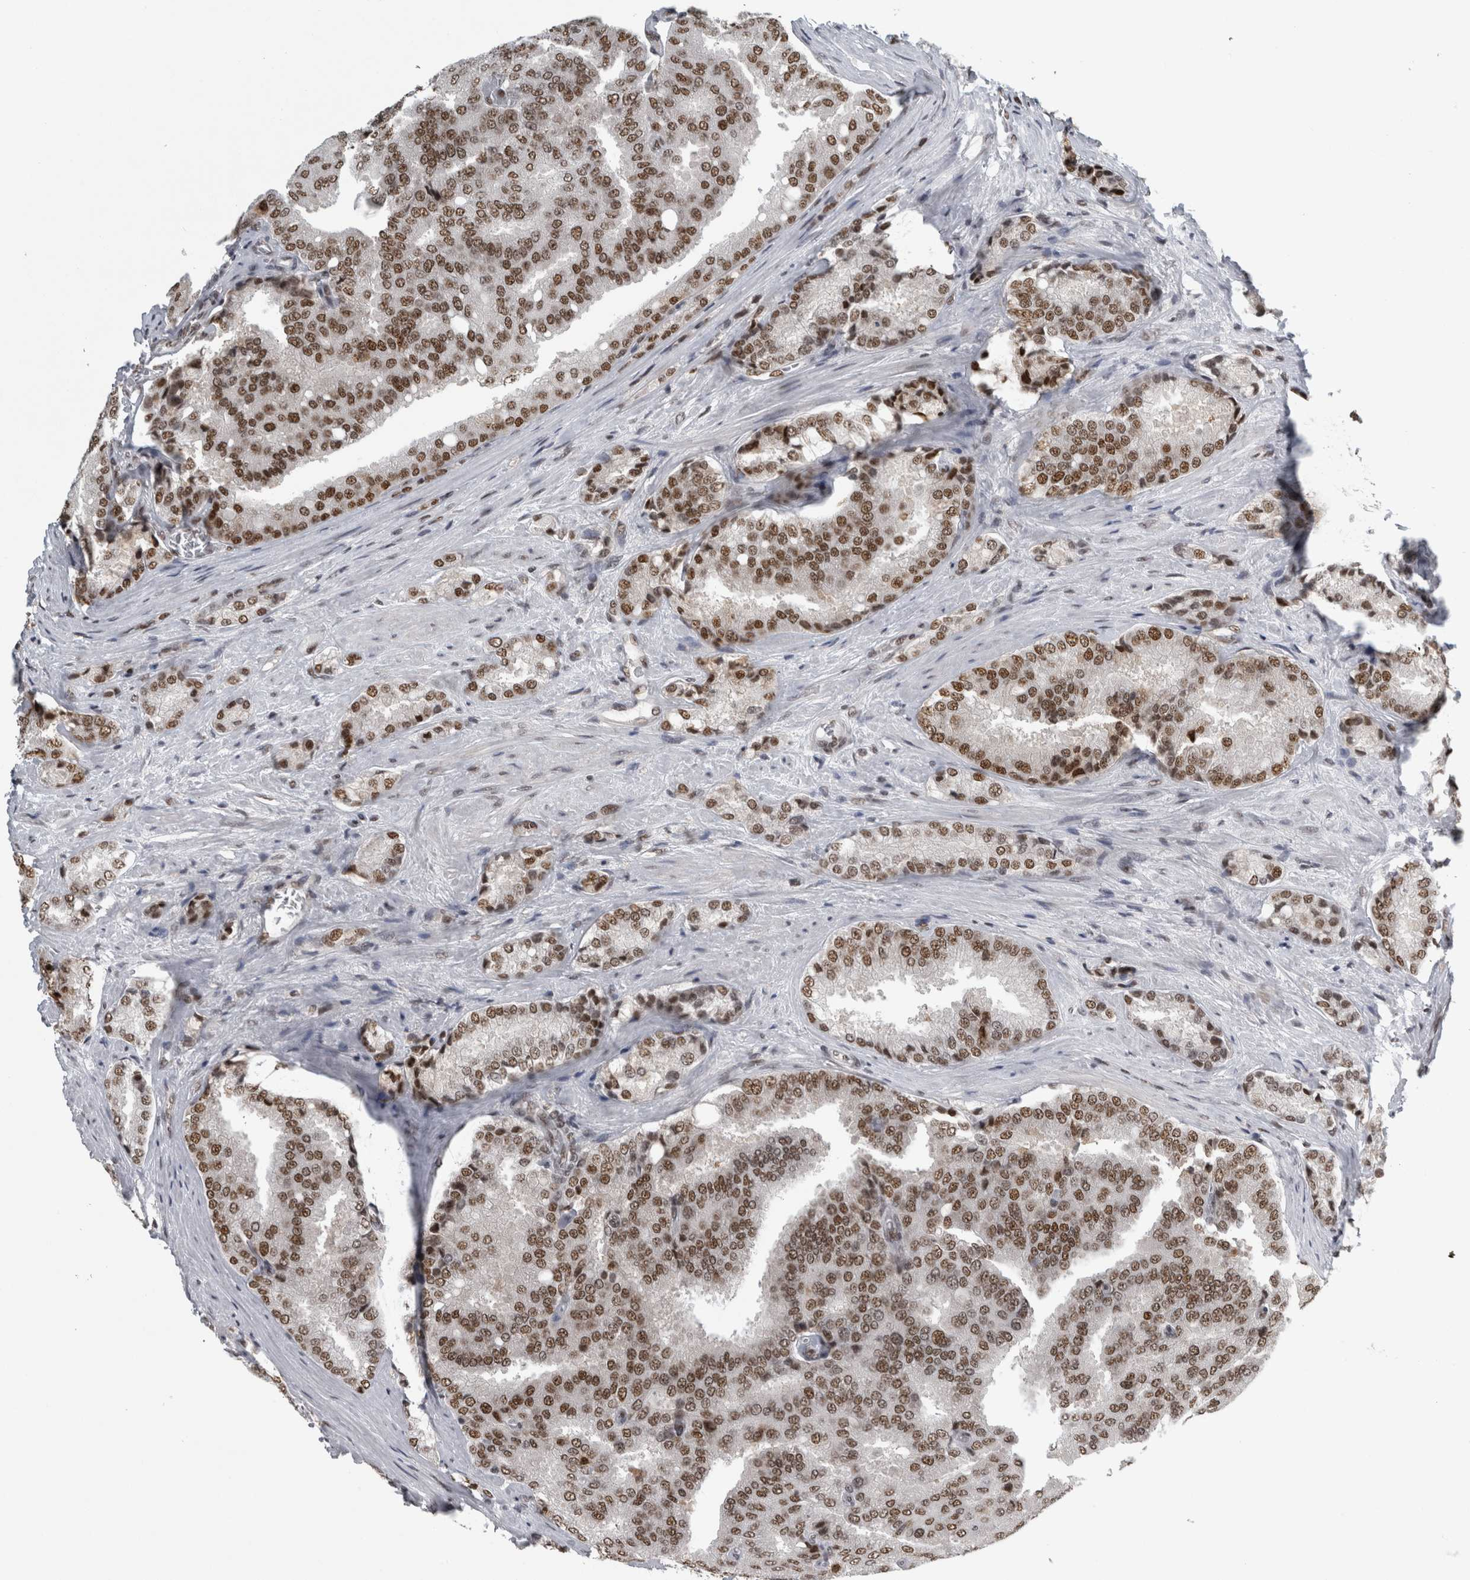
{"staining": {"intensity": "strong", "quantity": ">75%", "location": "cytoplasmic/membranous,nuclear"}, "tissue": "prostate cancer", "cell_type": "Tumor cells", "image_type": "cancer", "snomed": [{"axis": "morphology", "description": "Adenocarcinoma, High grade"}, {"axis": "topography", "description": "Prostate"}], "caption": "Prostate high-grade adenocarcinoma stained with IHC exhibits strong cytoplasmic/membranous and nuclear staining in about >75% of tumor cells.", "gene": "ZSCAN2", "patient": {"sex": "male", "age": 50}}